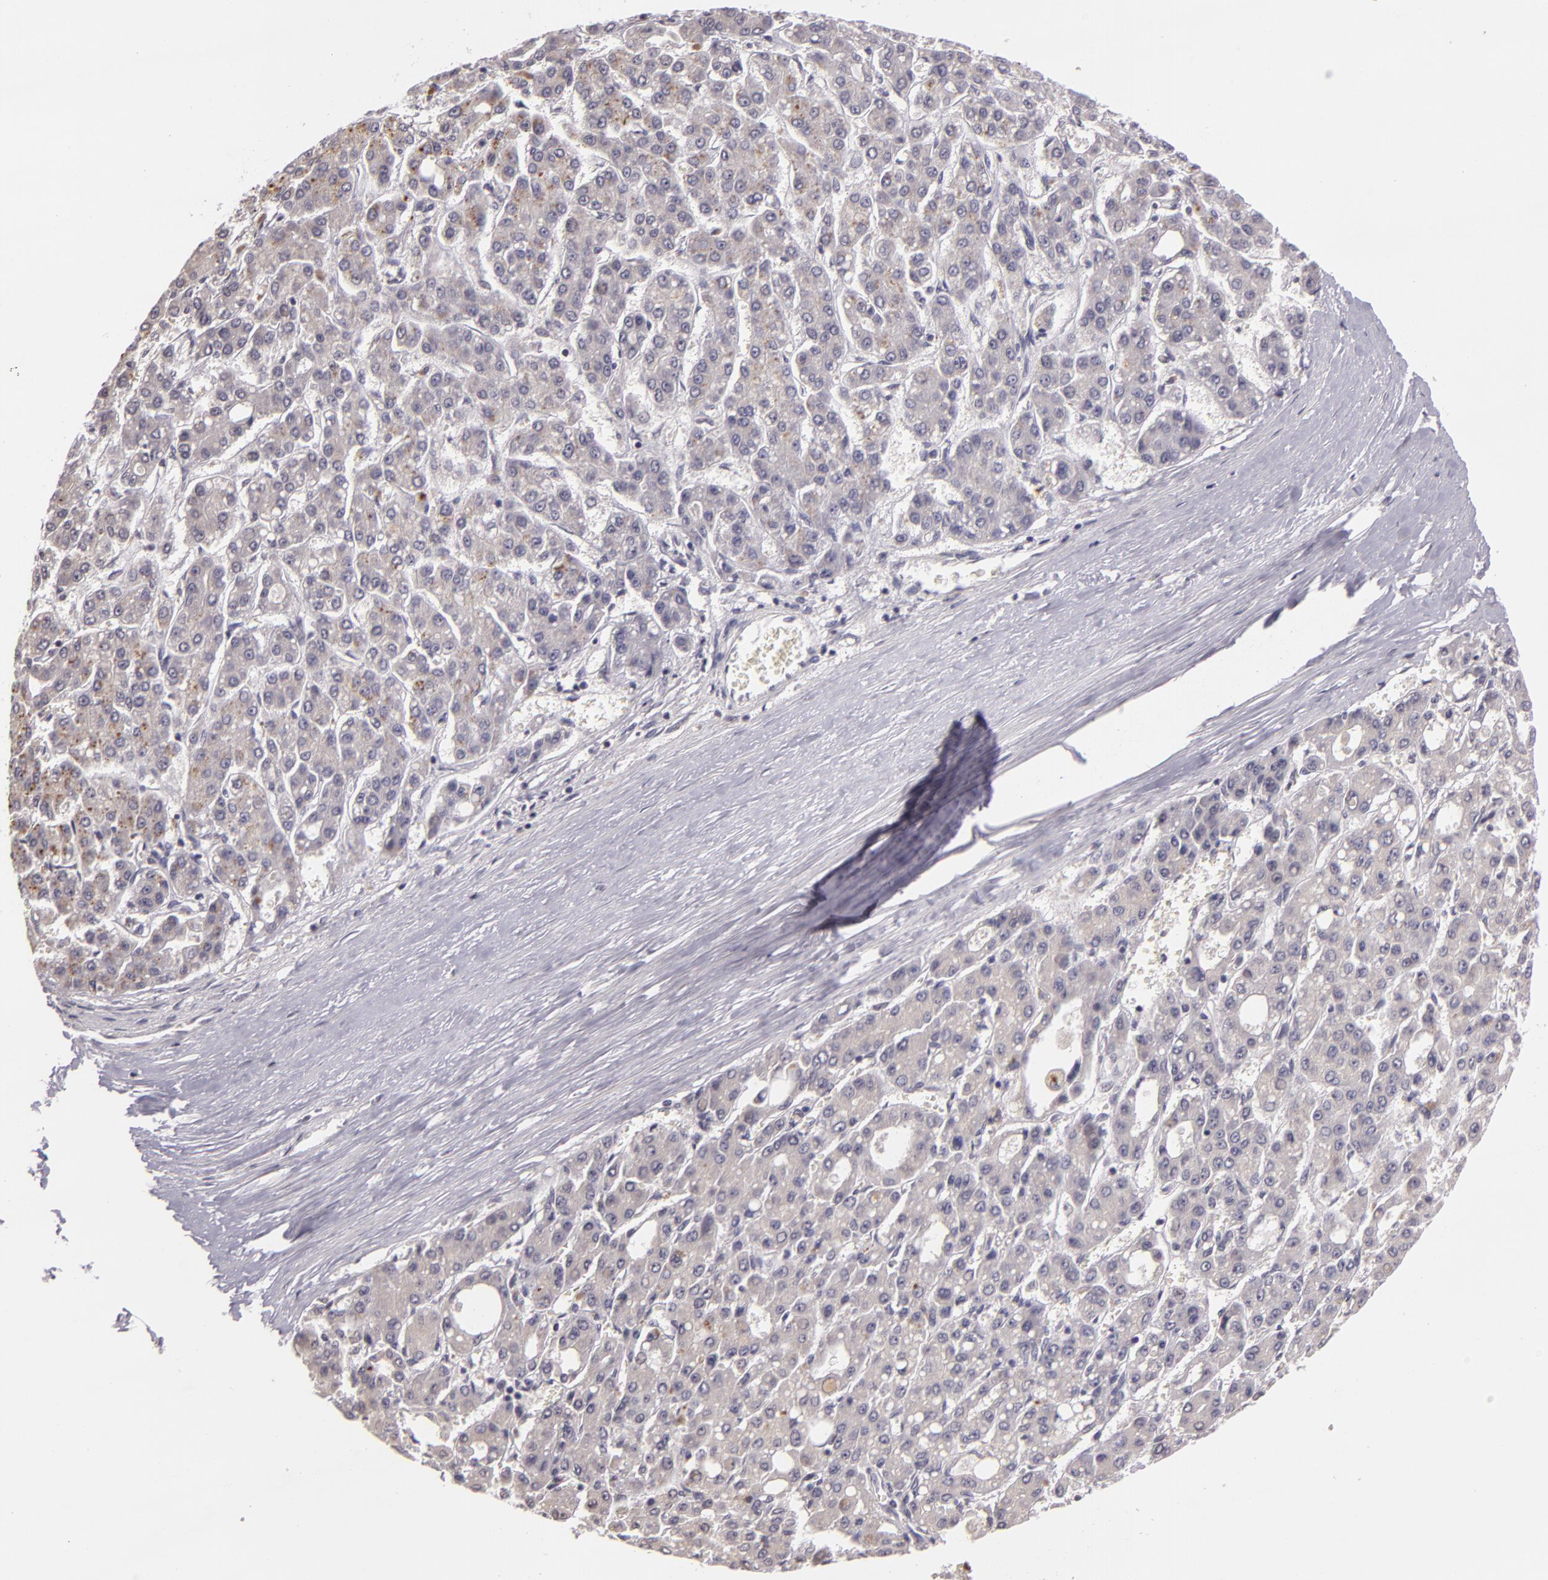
{"staining": {"intensity": "negative", "quantity": "none", "location": "none"}, "tissue": "liver cancer", "cell_type": "Tumor cells", "image_type": "cancer", "snomed": [{"axis": "morphology", "description": "Carcinoma, Hepatocellular, NOS"}, {"axis": "topography", "description": "Liver"}], "caption": "This is an immunohistochemistry (IHC) image of human liver cancer. There is no expression in tumor cells.", "gene": "MUC1", "patient": {"sex": "male", "age": 69}}